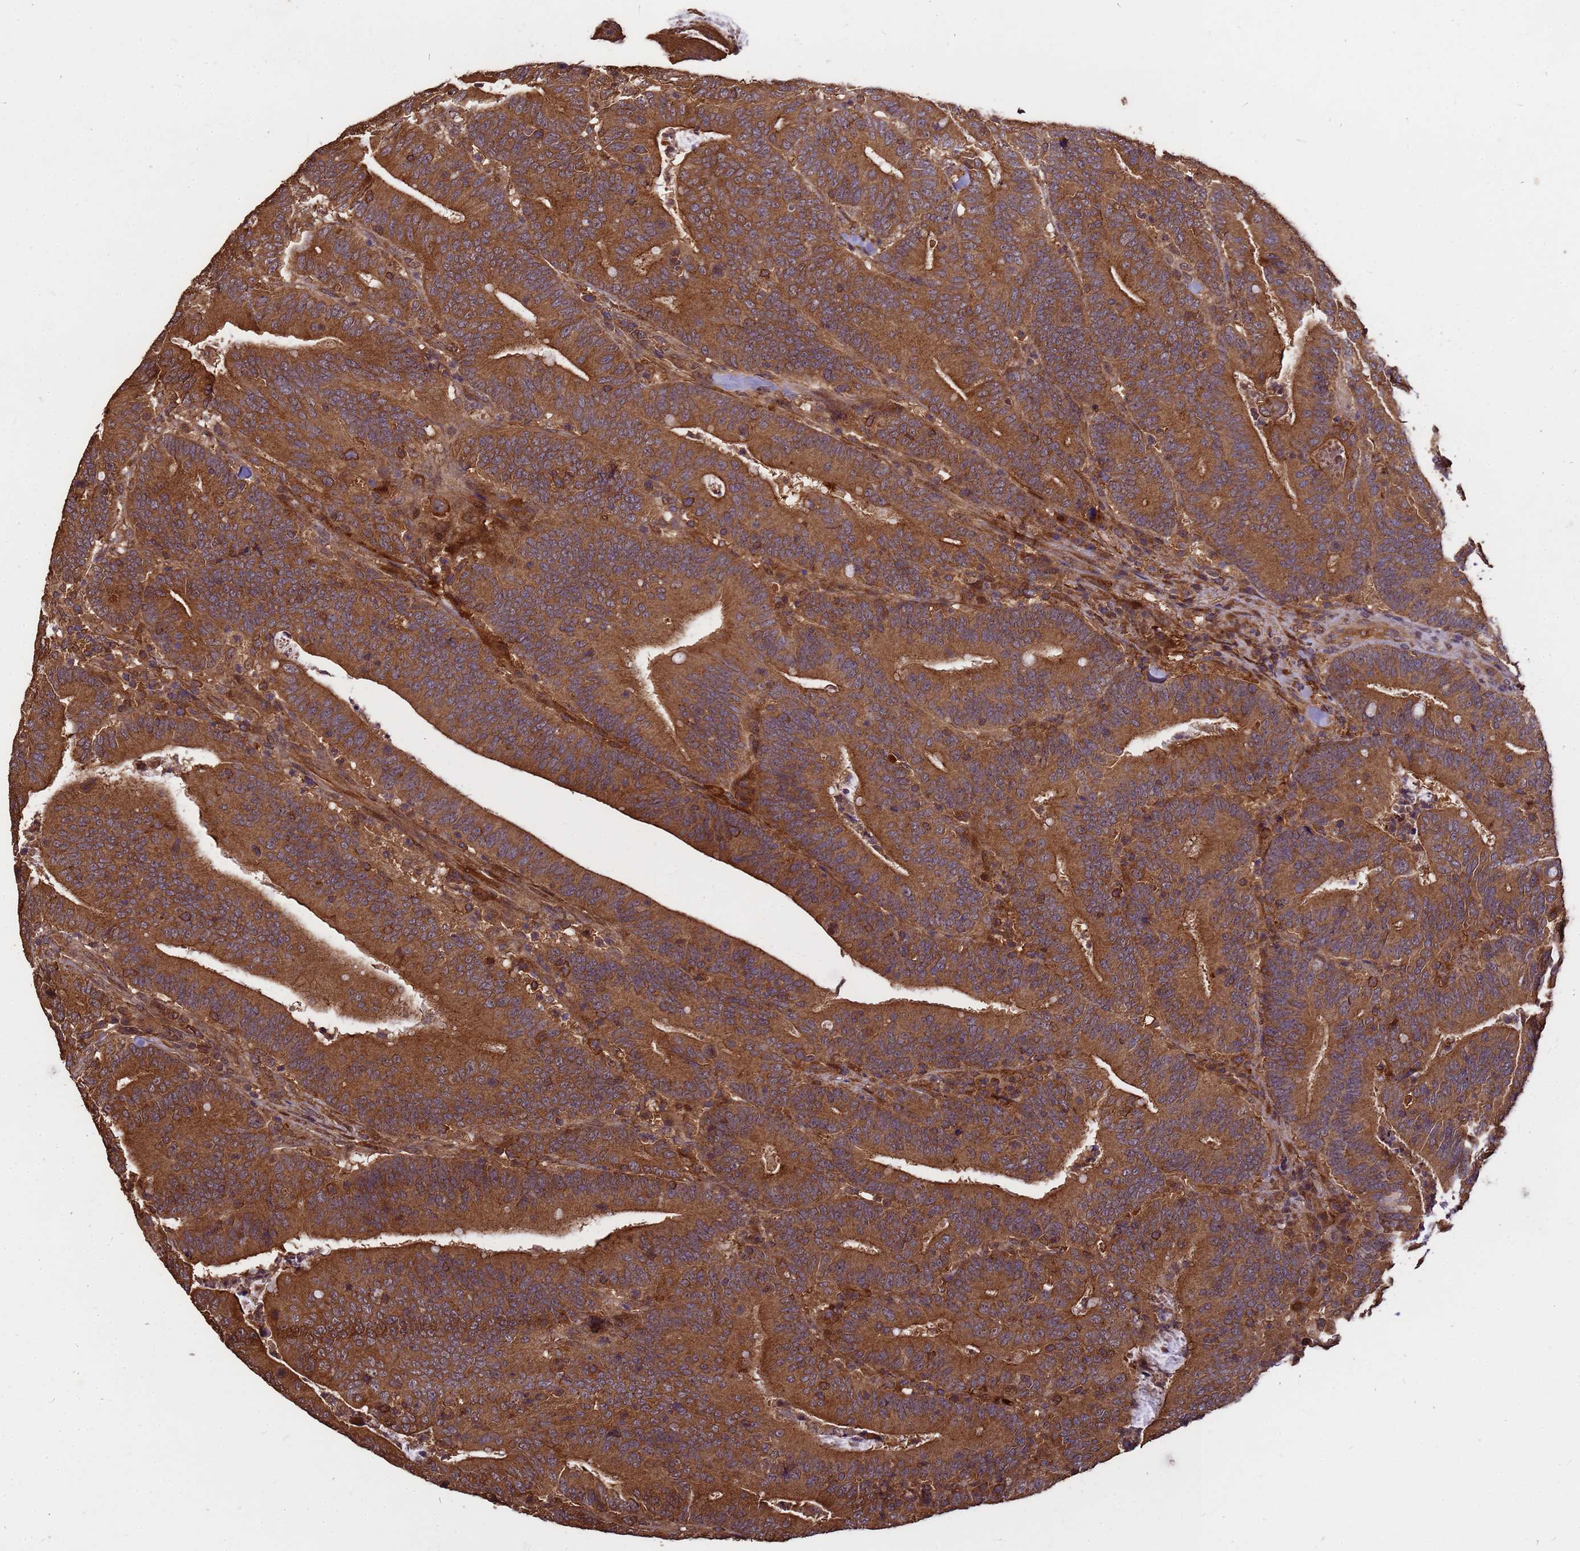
{"staining": {"intensity": "moderate", "quantity": ">75%", "location": "cytoplasmic/membranous"}, "tissue": "colorectal cancer", "cell_type": "Tumor cells", "image_type": "cancer", "snomed": [{"axis": "morphology", "description": "Adenocarcinoma, NOS"}, {"axis": "topography", "description": "Colon"}], "caption": "The photomicrograph exhibits a brown stain indicating the presence of a protein in the cytoplasmic/membranous of tumor cells in colorectal cancer (adenocarcinoma).", "gene": "ZNF618", "patient": {"sex": "female", "age": 66}}